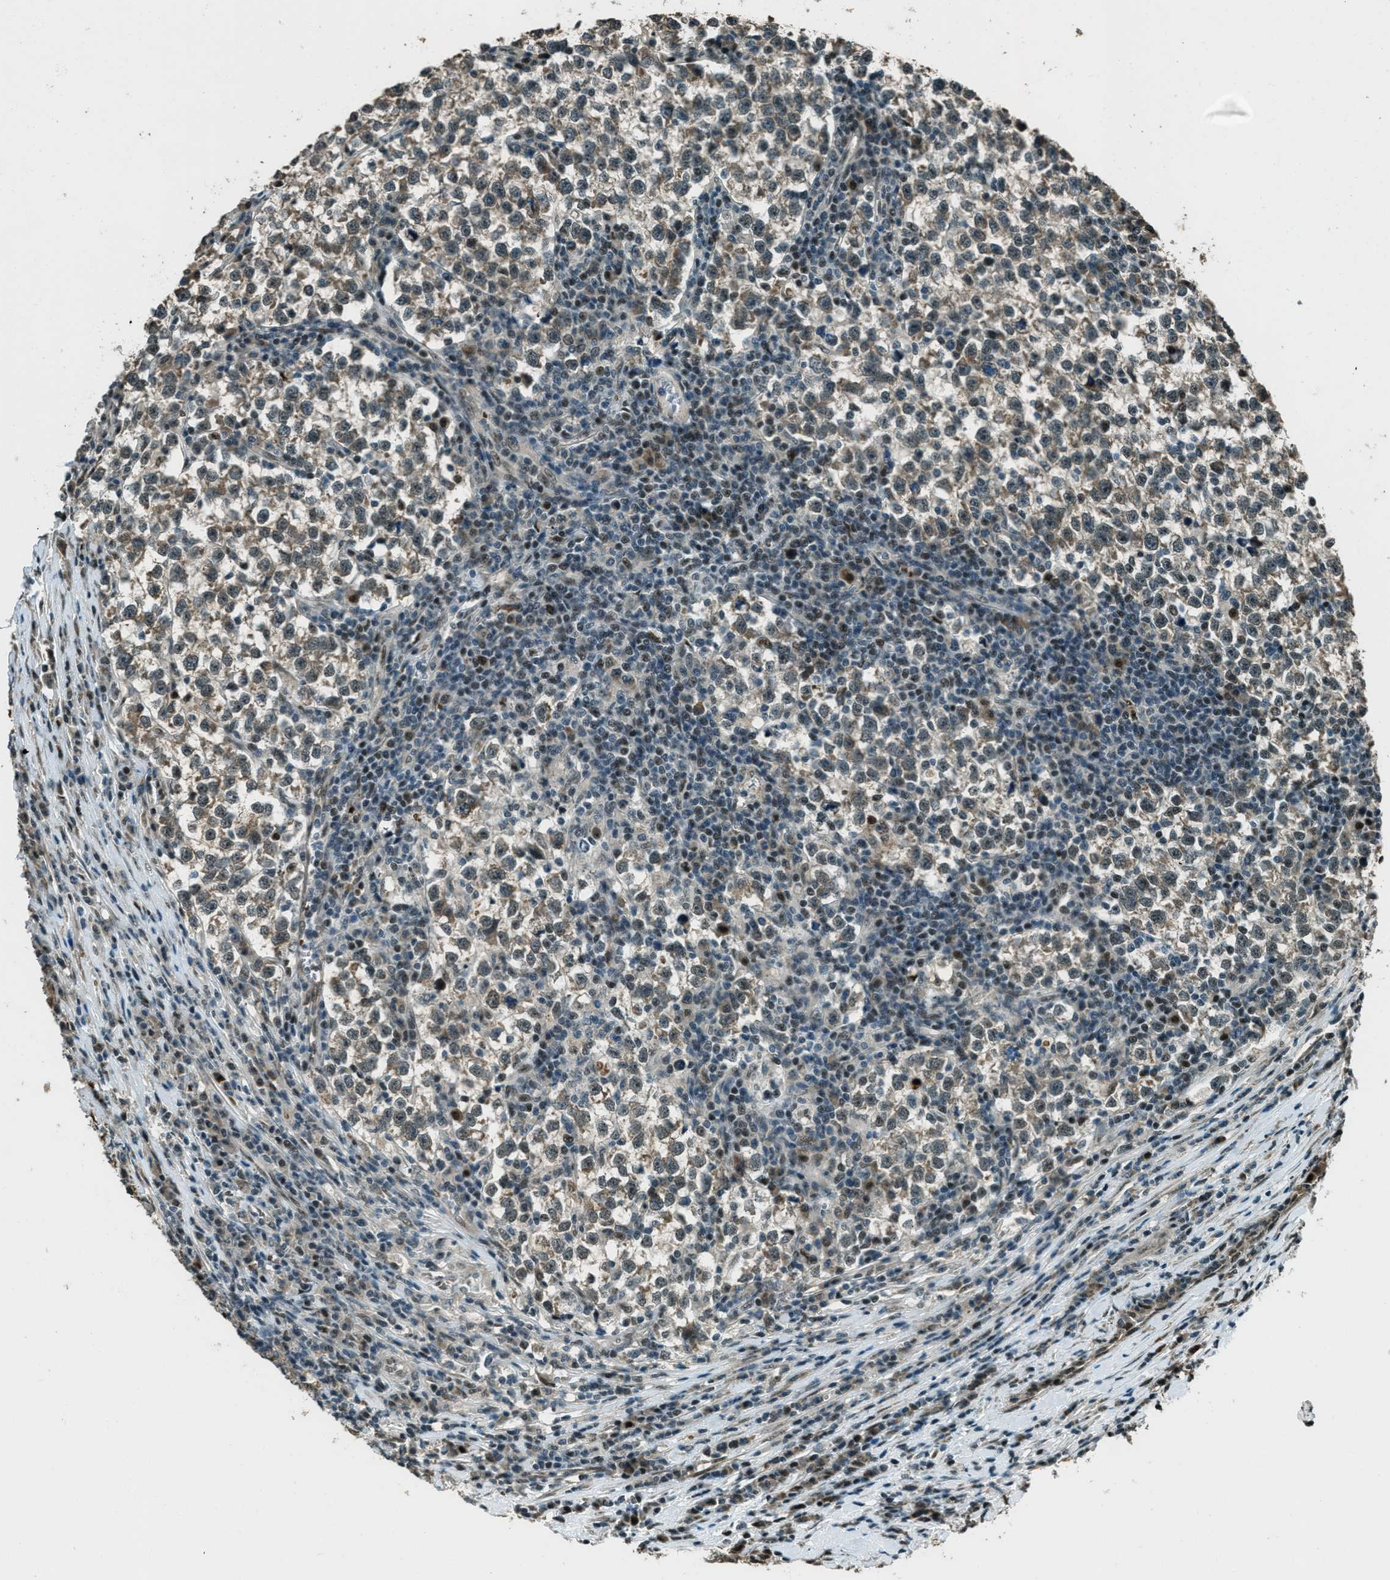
{"staining": {"intensity": "moderate", "quantity": "25%-75%", "location": "cytoplasmic/membranous"}, "tissue": "testis cancer", "cell_type": "Tumor cells", "image_type": "cancer", "snomed": [{"axis": "morphology", "description": "Normal tissue, NOS"}, {"axis": "morphology", "description": "Seminoma, NOS"}, {"axis": "topography", "description": "Testis"}], "caption": "Protein staining demonstrates moderate cytoplasmic/membranous staining in about 25%-75% of tumor cells in testis seminoma.", "gene": "TARDBP", "patient": {"sex": "male", "age": 43}}